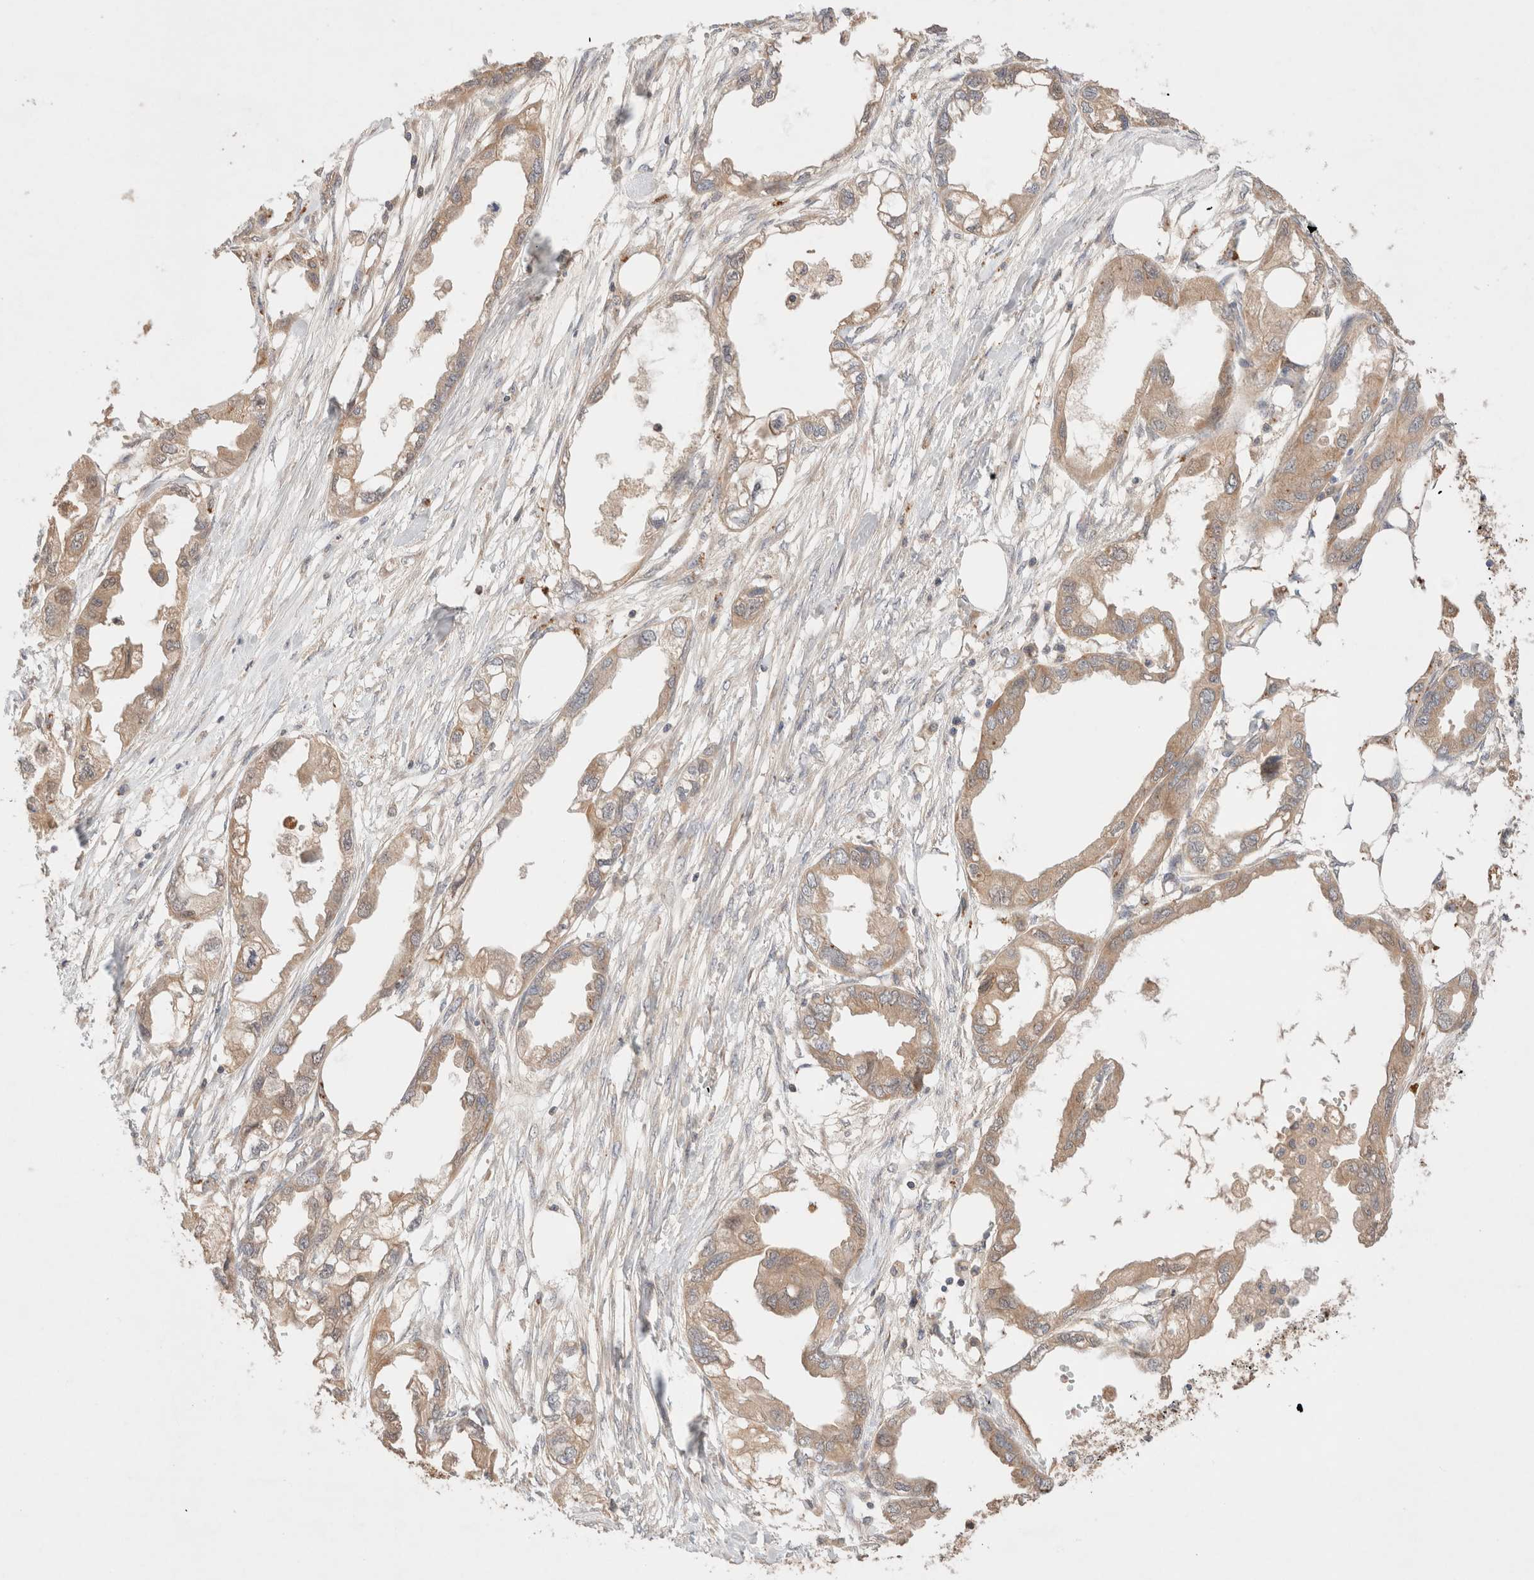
{"staining": {"intensity": "weak", "quantity": ">75%", "location": "cytoplasmic/membranous"}, "tissue": "endometrial cancer", "cell_type": "Tumor cells", "image_type": "cancer", "snomed": [{"axis": "morphology", "description": "Adenocarcinoma, NOS"}, {"axis": "morphology", "description": "Adenocarcinoma, metastatic, NOS"}, {"axis": "topography", "description": "Adipose tissue"}, {"axis": "topography", "description": "Endometrium"}], "caption": "Protein analysis of endometrial cancer tissue exhibits weak cytoplasmic/membranous positivity in about >75% of tumor cells.", "gene": "CARNMT1", "patient": {"sex": "female", "age": 67}}